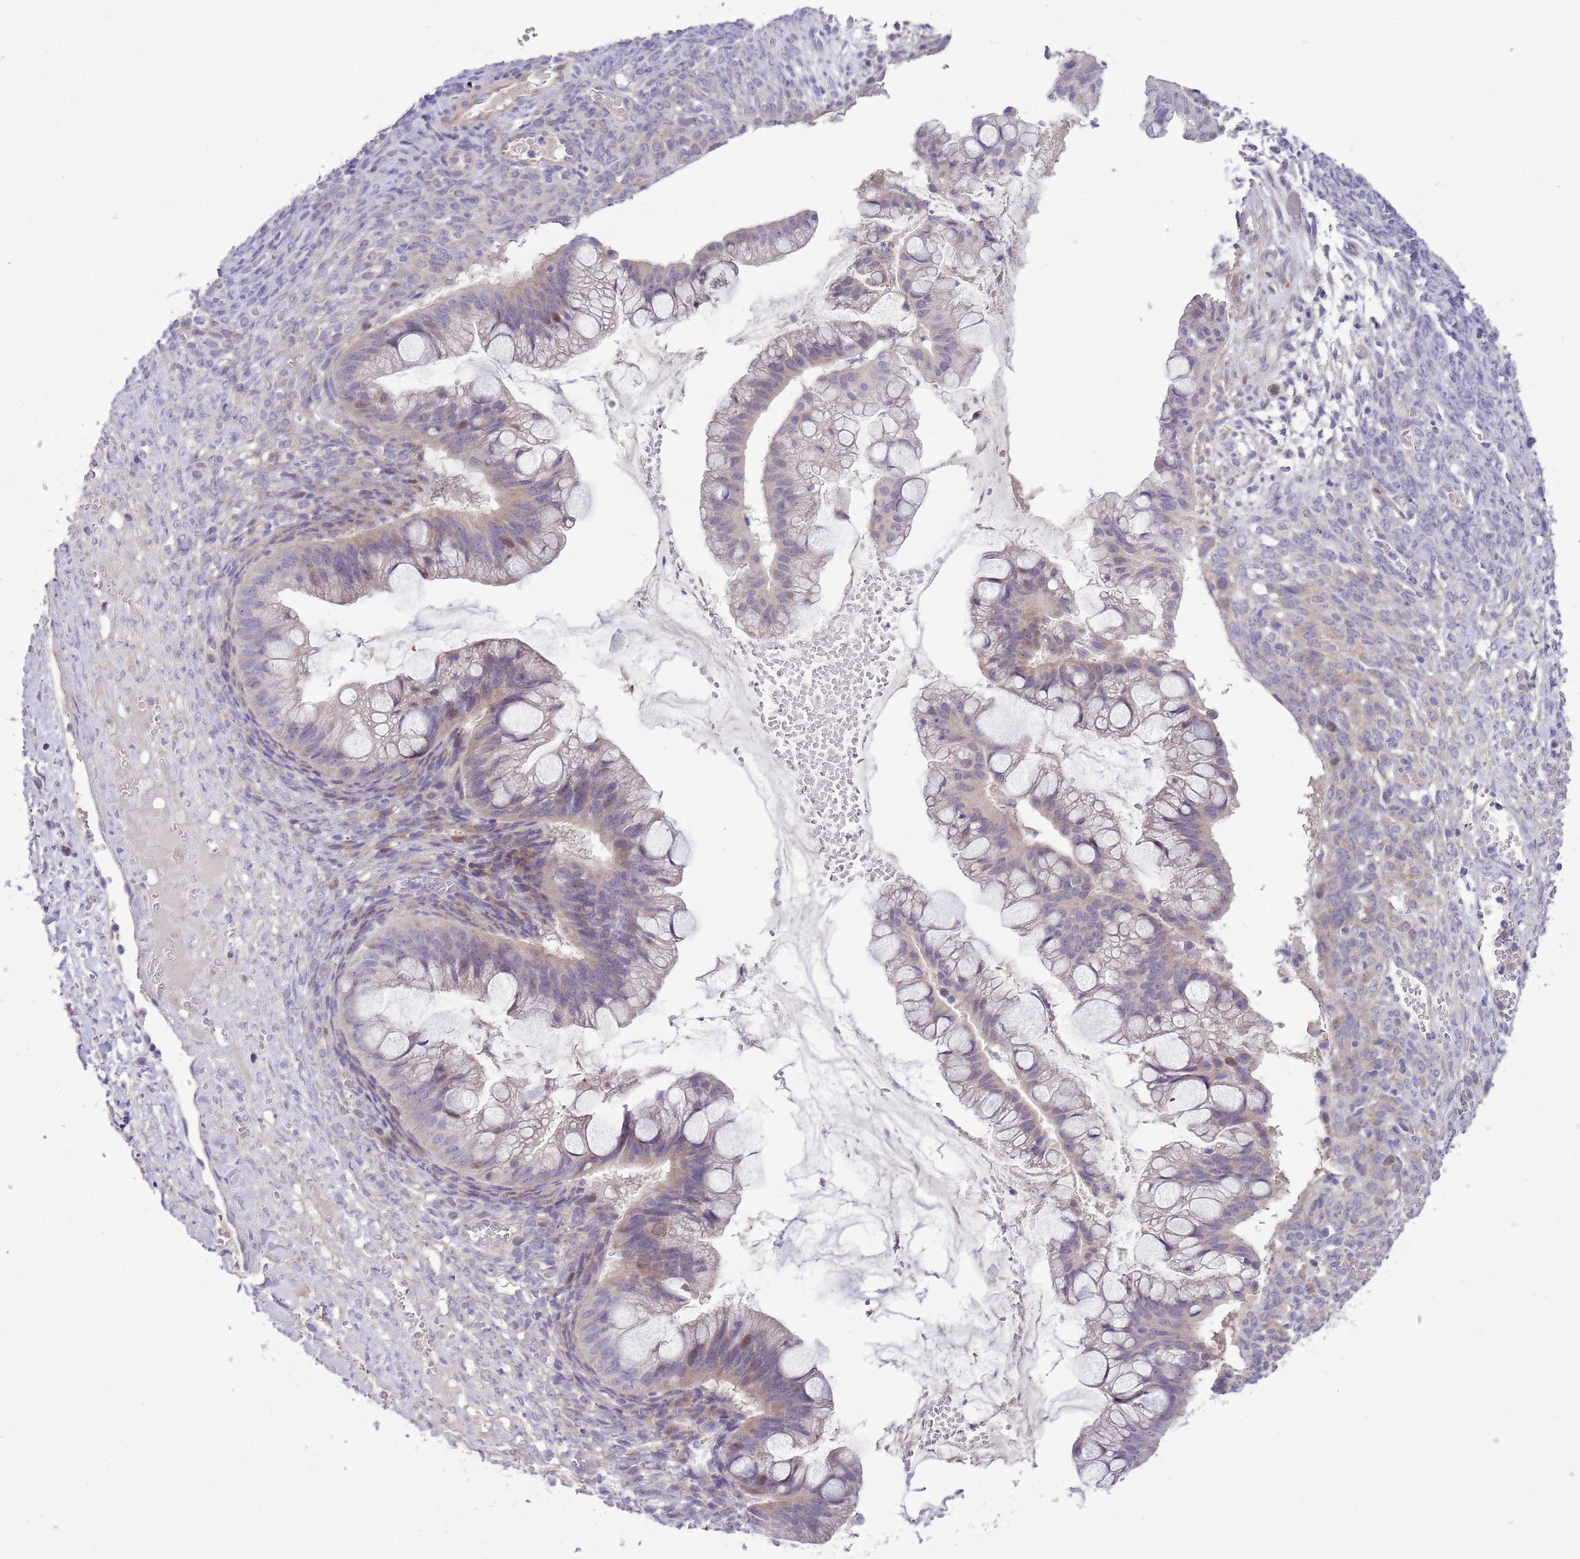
{"staining": {"intensity": "weak", "quantity": "<25%", "location": "nuclear"}, "tissue": "ovarian cancer", "cell_type": "Tumor cells", "image_type": "cancer", "snomed": [{"axis": "morphology", "description": "Cystadenocarcinoma, mucinous, NOS"}, {"axis": "topography", "description": "Ovary"}], "caption": "DAB immunohistochemical staining of ovarian cancer (mucinous cystadenocarcinoma) demonstrates no significant expression in tumor cells.", "gene": "FBRSL1", "patient": {"sex": "female", "age": 73}}